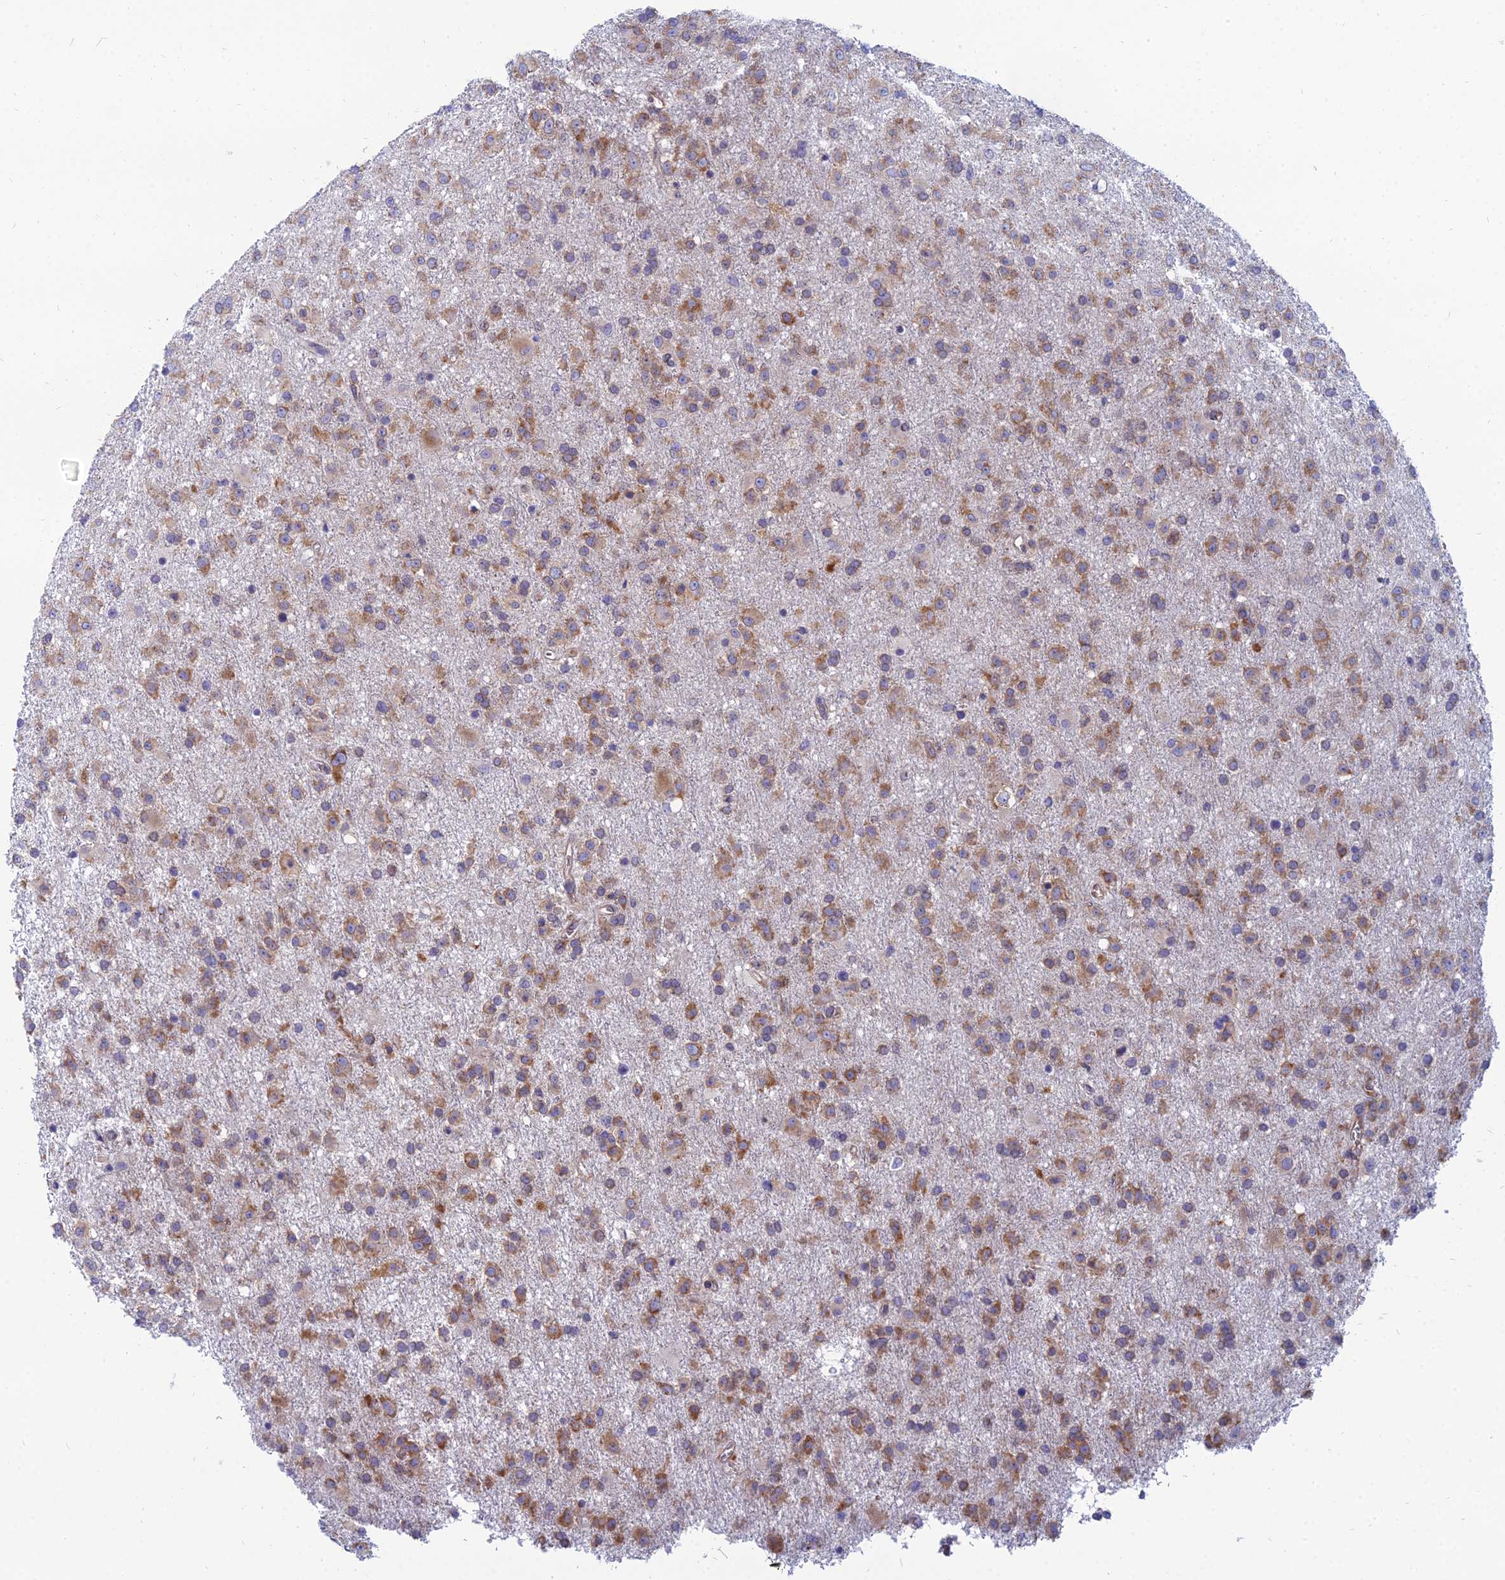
{"staining": {"intensity": "moderate", "quantity": ">75%", "location": "cytoplasmic/membranous"}, "tissue": "glioma", "cell_type": "Tumor cells", "image_type": "cancer", "snomed": [{"axis": "morphology", "description": "Glioma, malignant, Low grade"}, {"axis": "topography", "description": "Brain"}], "caption": "A photomicrograph of human malignant low-grade glioma stained for a protein demonstrates moderate cytoplasmic/membranous brown staining in tumor cells.", "gene": "TXLNA", "patient": {"sex": "male", "age": 65}}